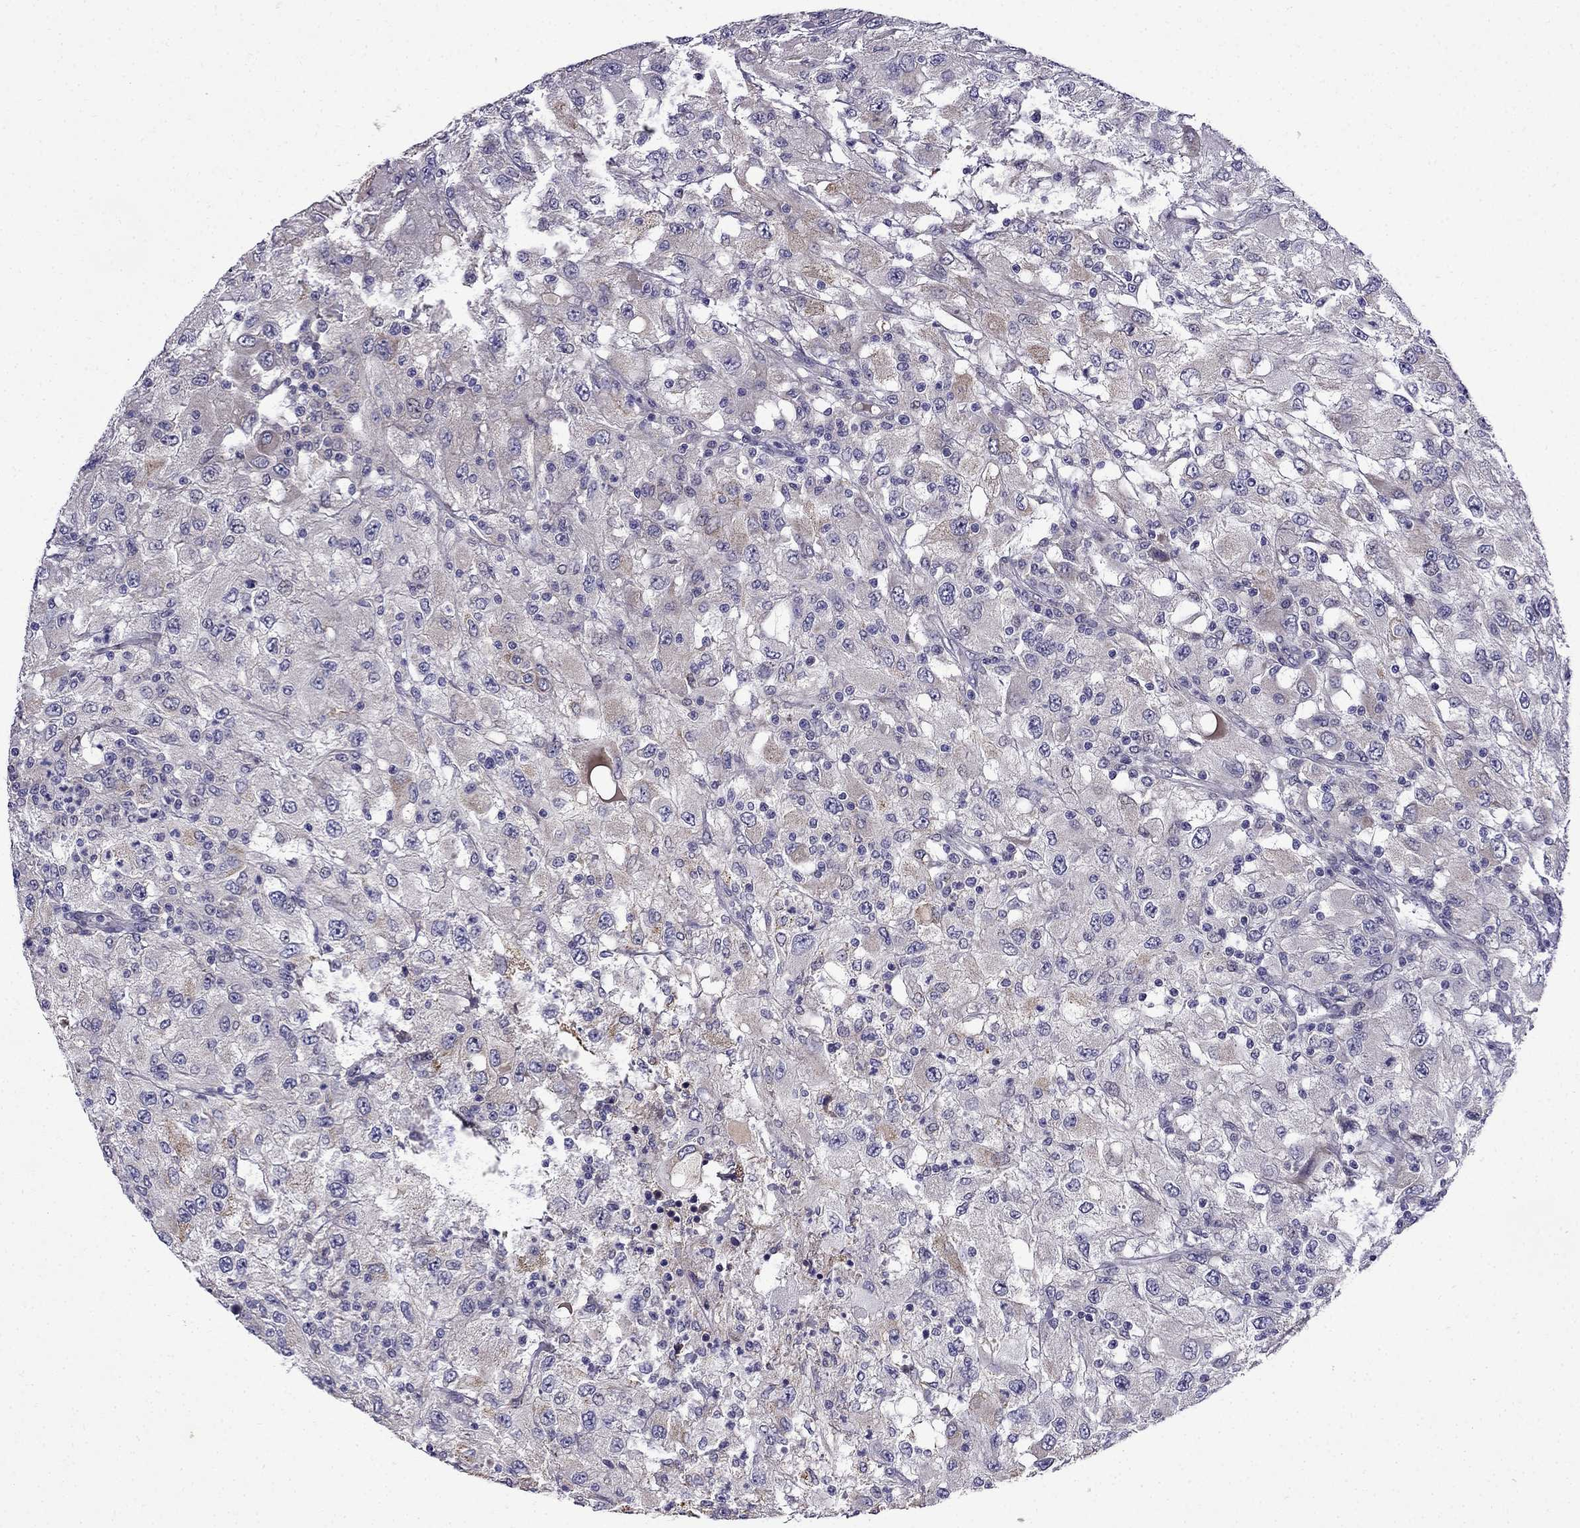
{"staining": {"intensity": "moderate", "quantity": "<25%", "location": "cytoplasmic/membranous"}, "tissue": "renal cancer", "cell_type": "Tumor cells", "image_type": "cancer", "snomed": [{"axis": "morphology", "description": "Adenocarcinoma, NOS"}, {"axis": "topography", "description": "Kidney"}], "caption": "Moderate cytoplasmic/membranous expression for a protein is appreciated in about <25% of tumor cells of adenocarcinoma (renal) using IHC.", "gene": "PI16", "patient": {"sex": "female", "age": 67}}